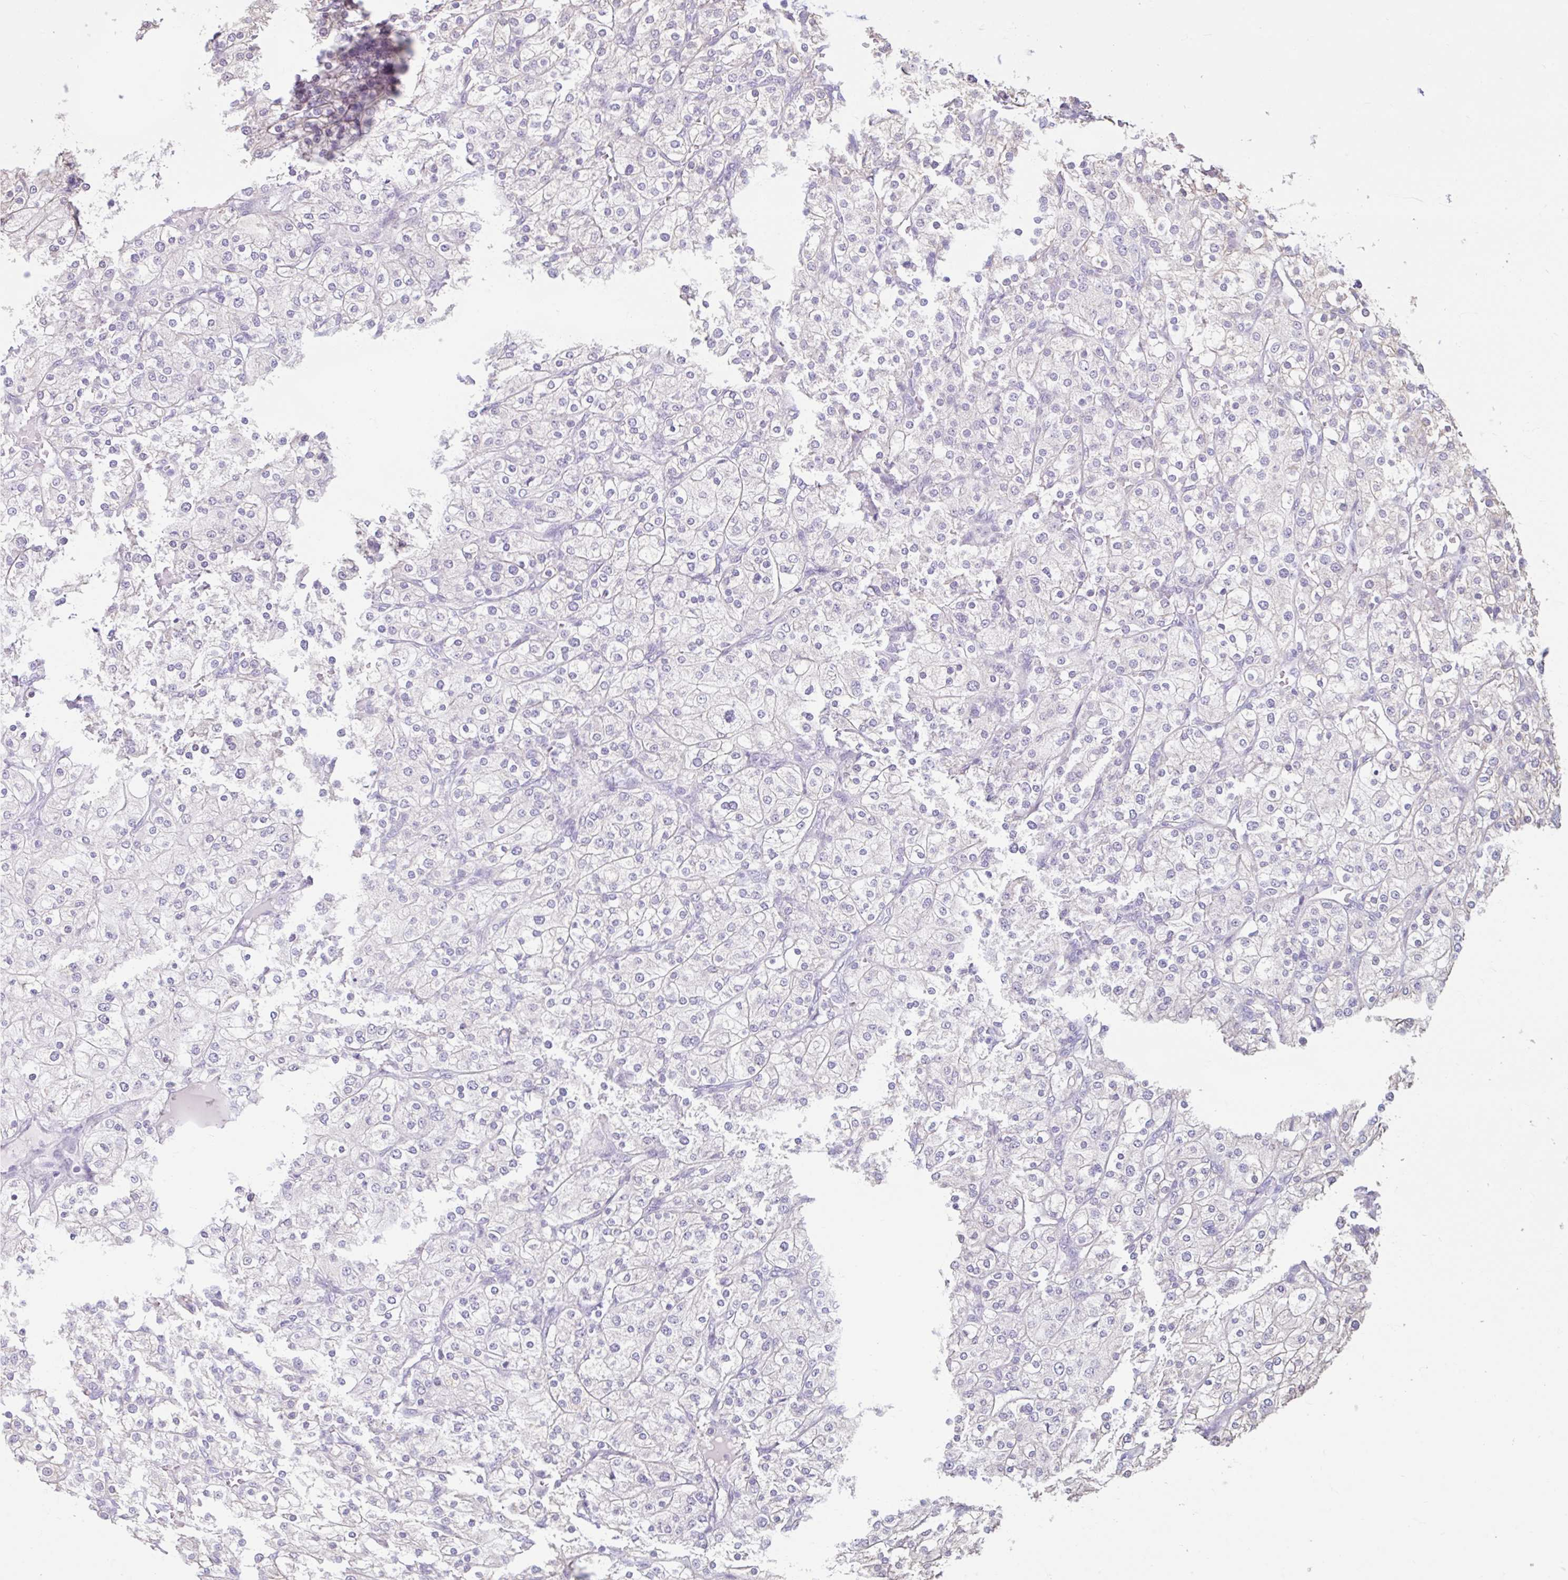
{"staining": {"intensity": "negative", "quantity": "none", "location": "none"}, "tissue": "renal cancer", "cell_type": "Tumor cells", "image_type": "cancer", "snomed": [{"axis": "morphology", "description": "Adenocarcinoma, NOS"}, {"axis": "topography", "description": "Kidney"}], "caption": "A high-resolution photomicrograph shows immunohistochemistry (IHC) staining of renal adenocarcinoma, which shows no significant staining in tumor cells.", "gene": "CDH19", "patient": {"sex": "male", "age": 80}}